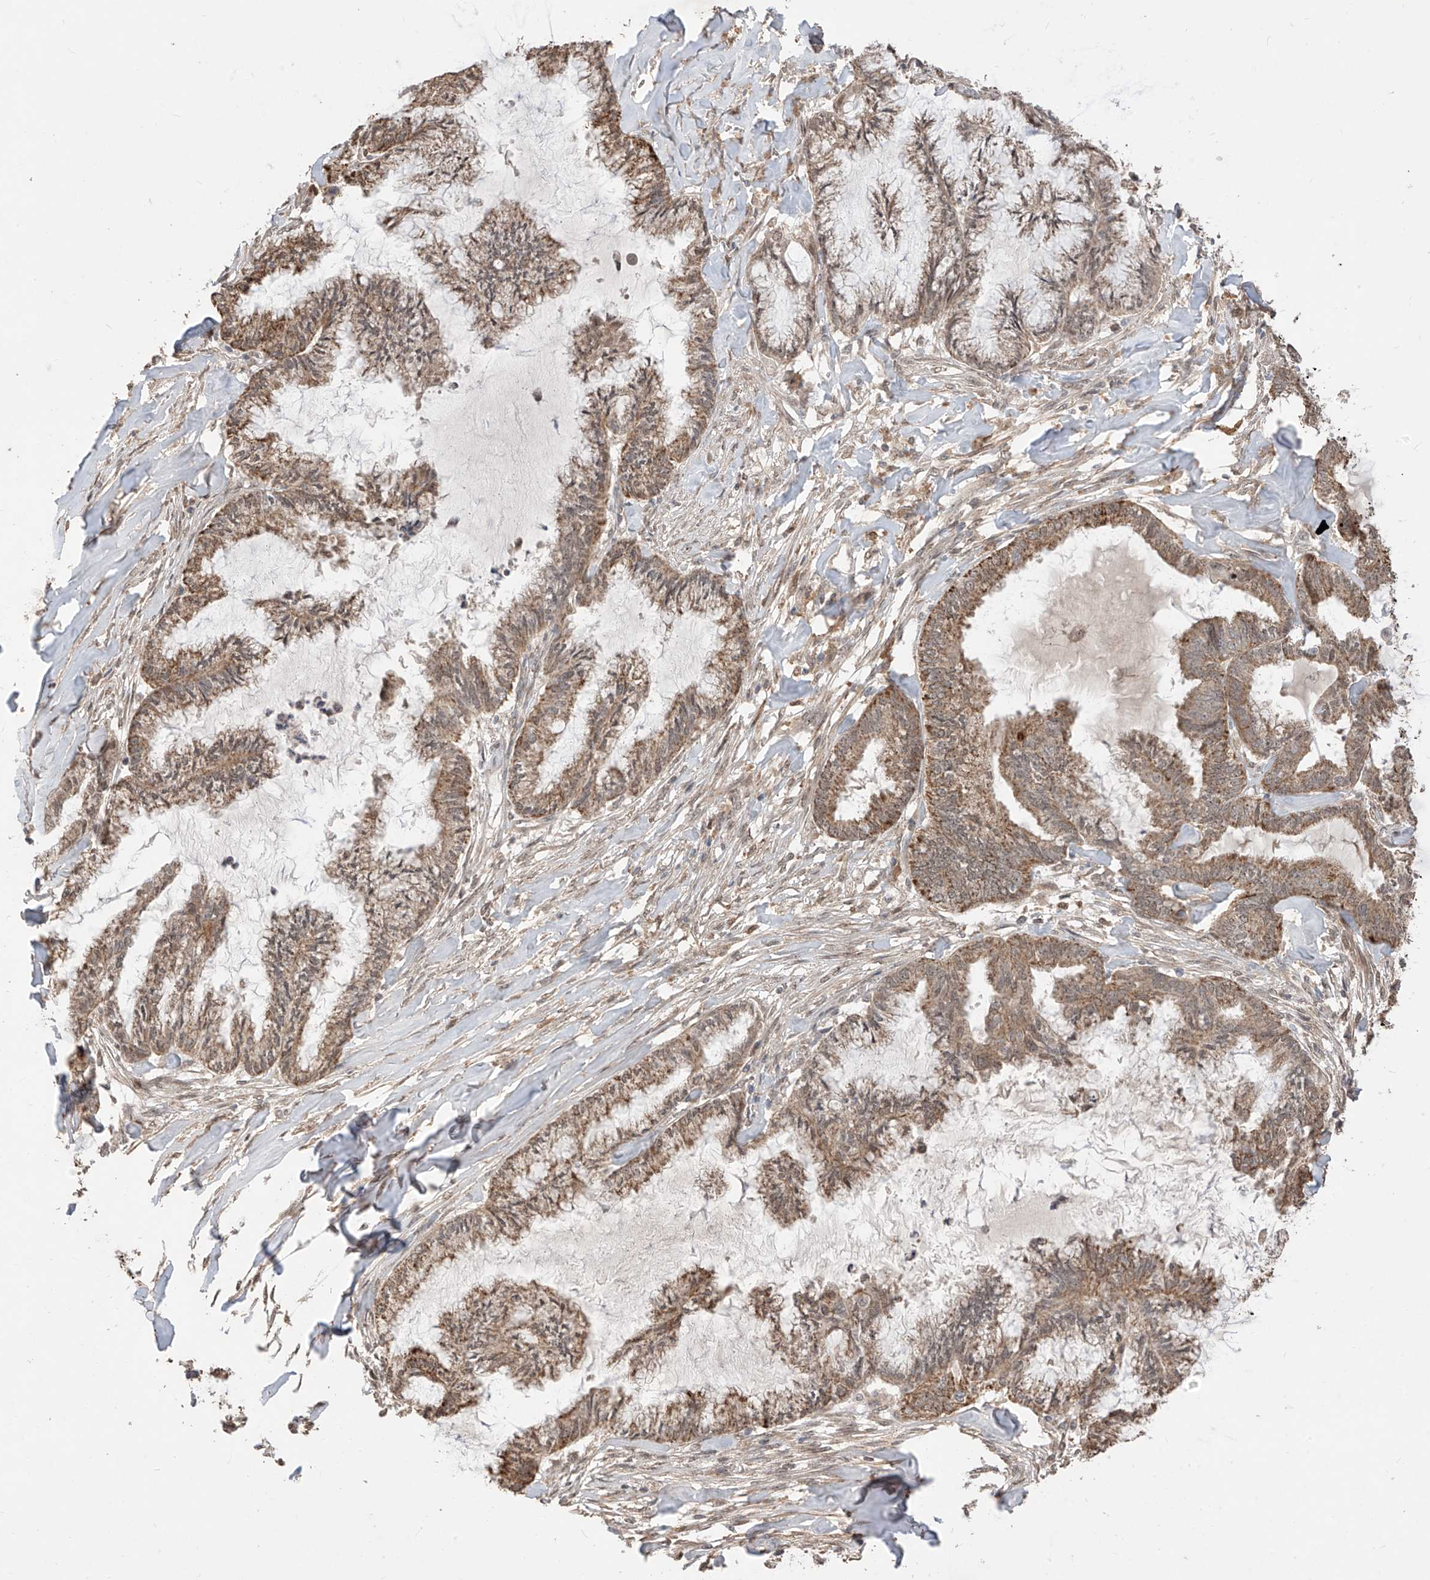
{"staining": {"intensity": "moderate", "quantity": ">75%", "location": "cytoplasmic/membranous"}, "tissue": "endometrial cancer", "cell_type": "Tumor cells", "image_type": "cancer", "snomed": [{"axis": "morphology", "description": "Adenocarcinoma, NOS"}, {"axis": "topography", "description": "Endometrium"}], "caption": "Immunohistochemical staining of endometrial cancer (adenocarcinoma) displays moderate cytoplasmic/membranous protein expression in approximately >75% of tumor cells.", "gene": "LATS1", "patient": {"sex": "female", "age": 86}}